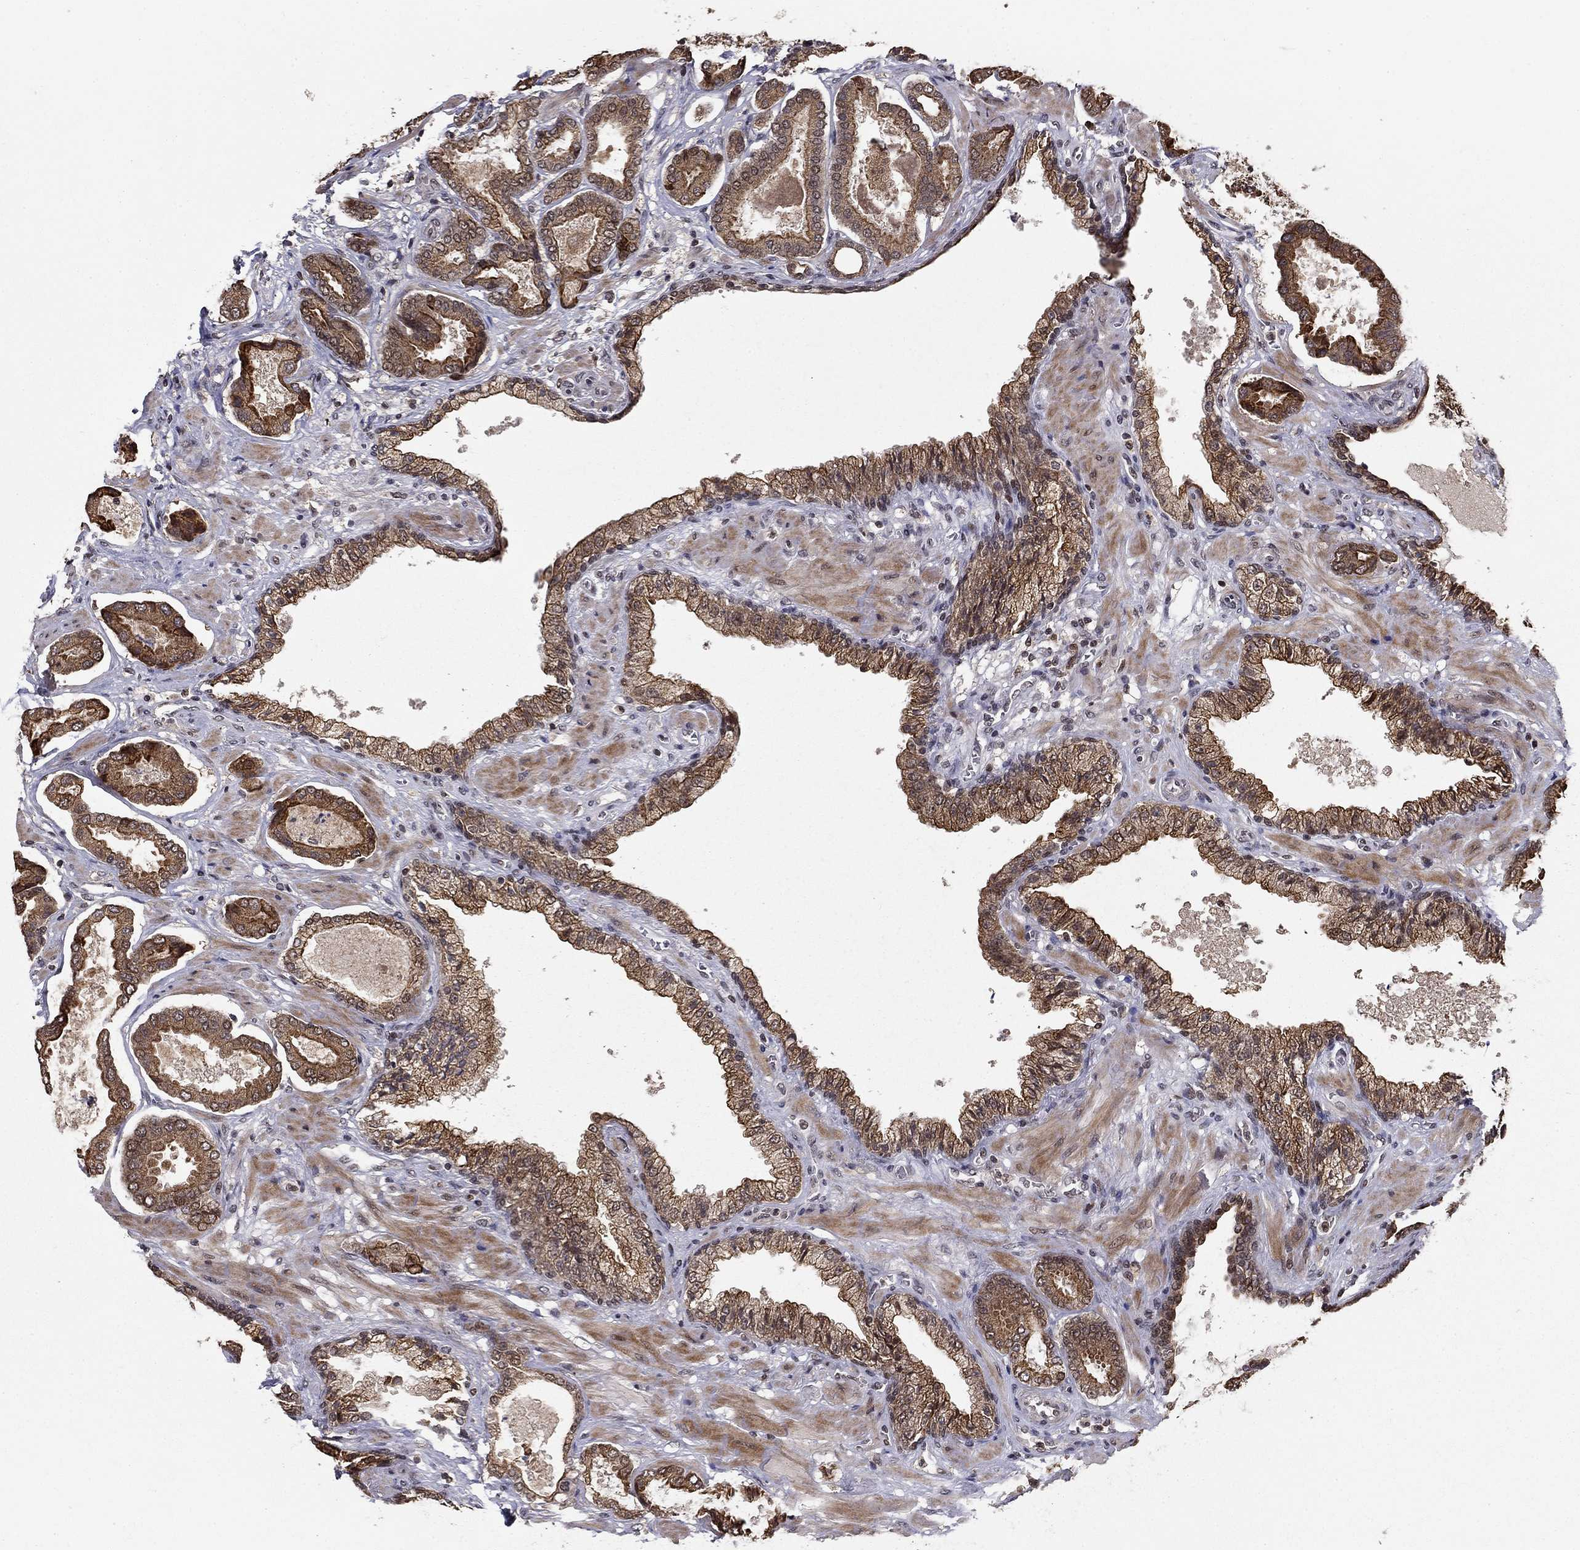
{"staining": {"intensity": "strong", "quantity": "25%-75%", "location": "cytoplasmic/membranous"}, "tissue": "prostate cancer", "cell_type": "Tumor cells", "image_type": "cancer", "snomed": [{"axis": "morphology", "description": "Adenocarcinoma, NOS"}, {"axis": "topography", "description": "Prostate"}], "caption": "Tumor cells show high levels of strong cytoplasmic/membranous staining in about 25%-75% of cells in human adenocarcinoma (prostate). (brown staining indicates protein expression, while blue staining denotes nuclei).", "gene": "CDCA7L", "patient": {"sex": "male", "age": 64}}